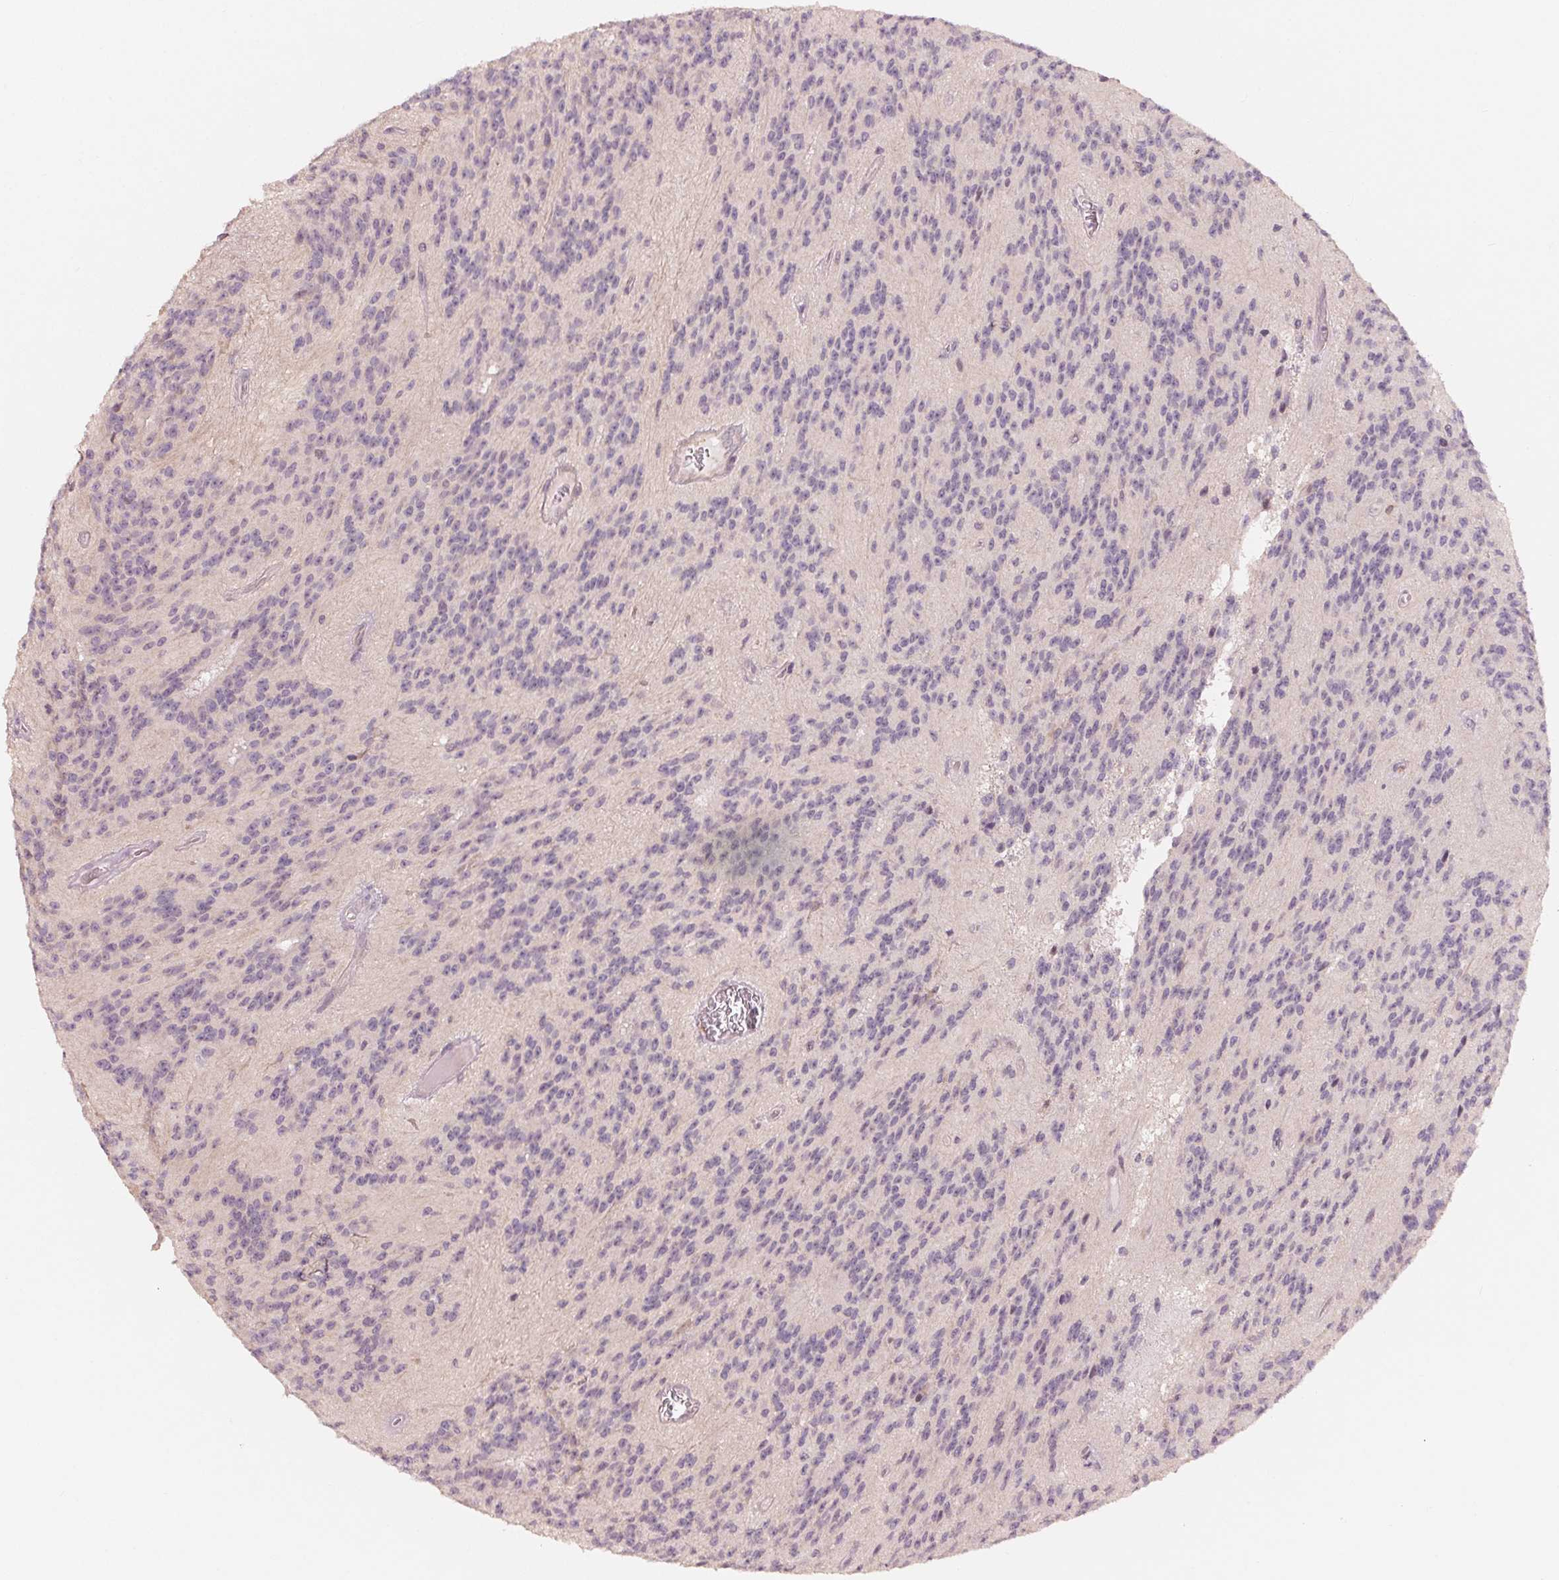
{"staining": {"intensity": "negative", "quantity": "none", "location": "none"}, "tissue": "glioma", "cell_type": "Tumor cells", "image_type": "cancer", "snomed": [{"axis": "morphology", "description": "Glioma, malignant, Low grade"}, {"axis": "topography", "description": "Brain"}], "caption": "A histopathology image of malignant glioma (low-grade) stained for a protein exhibits no brown staining in tumor cells. (Stains: DAB (3,3'-diaminobenzidine) immunohistochemistry (IHC) with hematoxylin counter stain, Microscopy: brightfield microscopy at high magnification).", "gene": "DENND2C", "patient": {"sex": "male", "age": 31}}